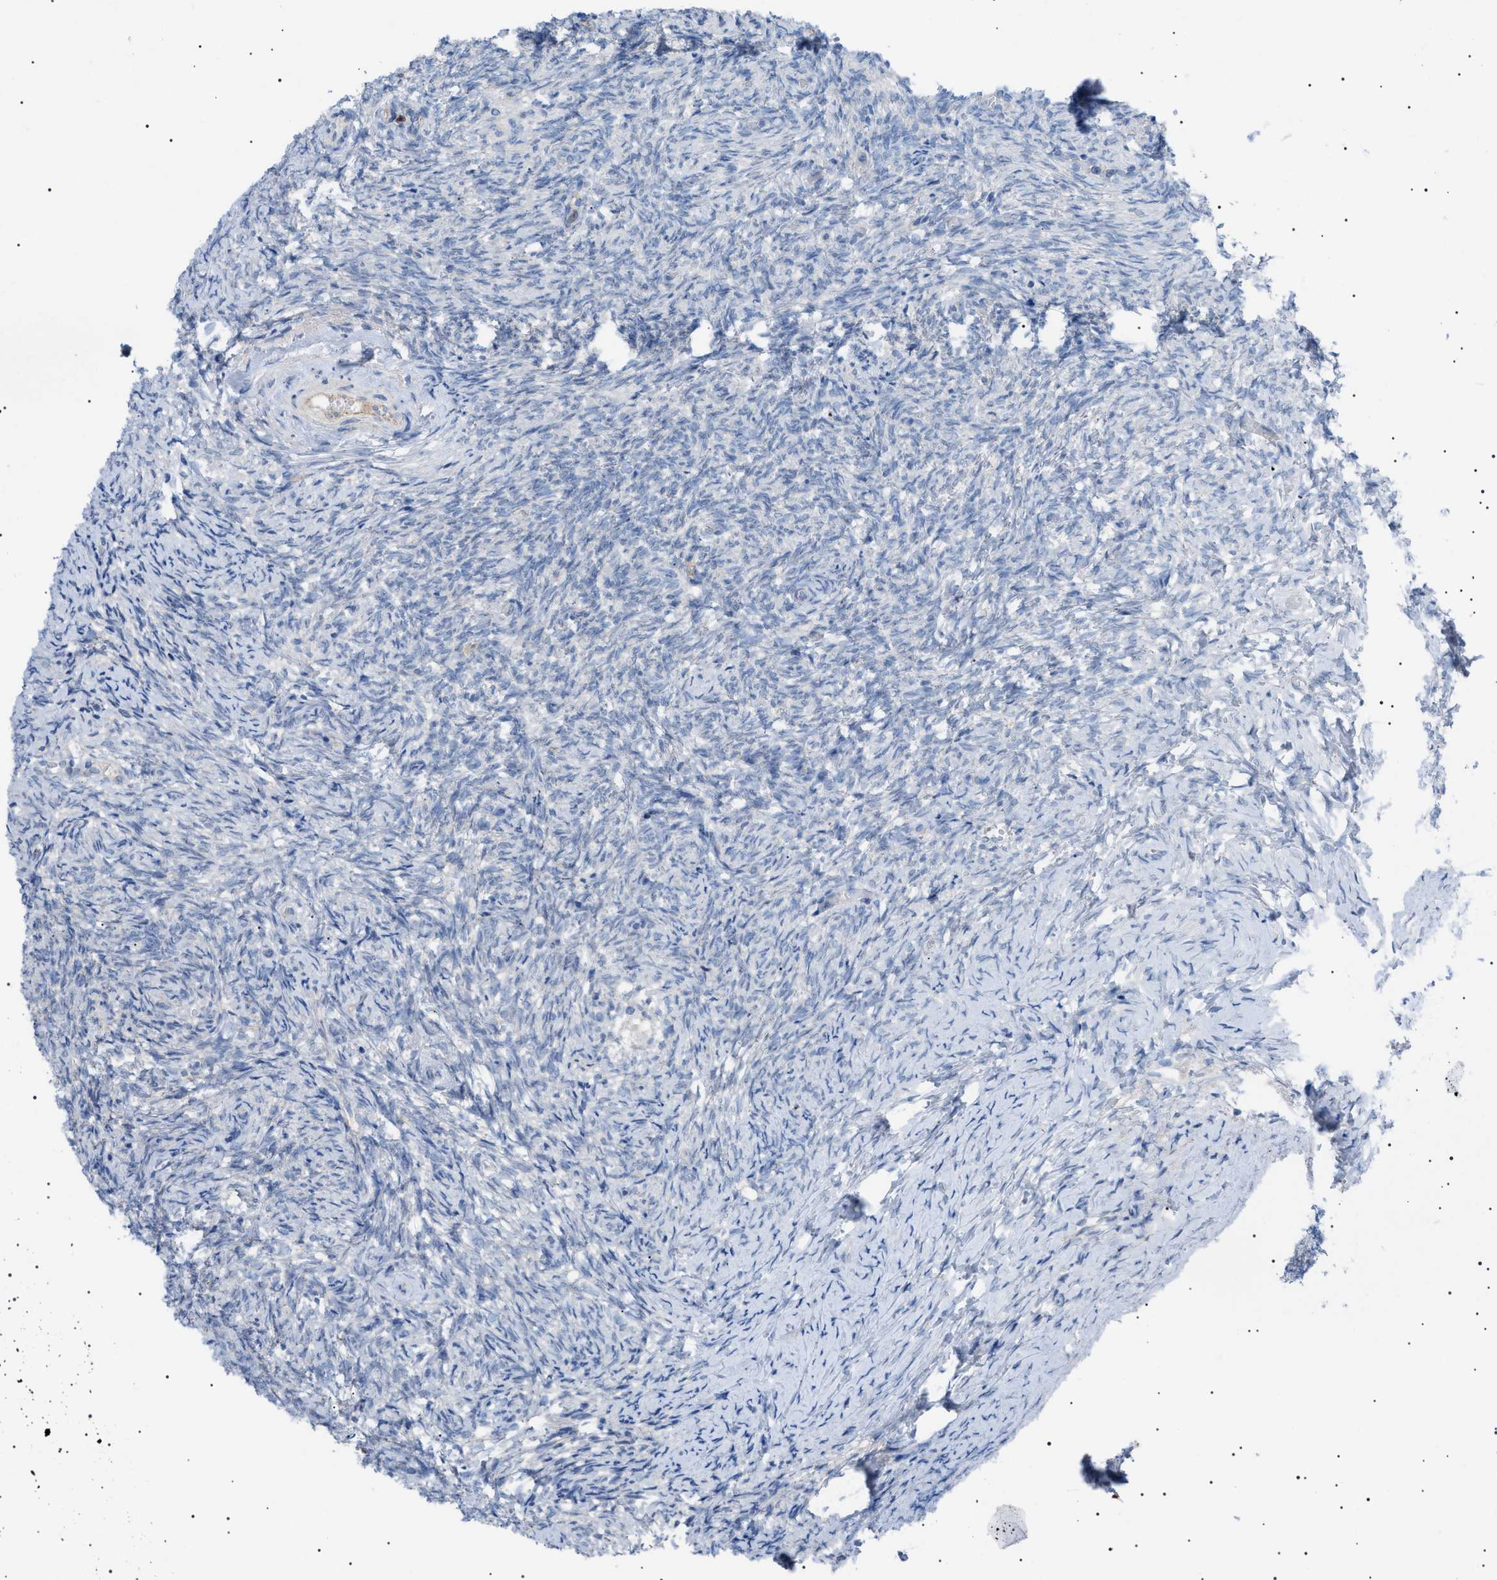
{"staining": {"intensity": "negative", "quantity": "none", "location": "none"}, "tissue": "ovary", "cell_type": "Ovarian stroma cells", "image_type": "normal", "snomed": [{"axis": "morphology", "description": "Normal tissue, NOS"}, {"axis": "topography", "description": "Ovary"}], "caption": "Immunohistochemical staining of unremarkable human ovary demonstrates no significant positivity in ovarian stroma cells.", "gene": "ADAMTS1", "patient": {"sex": "female", "age": 41}}